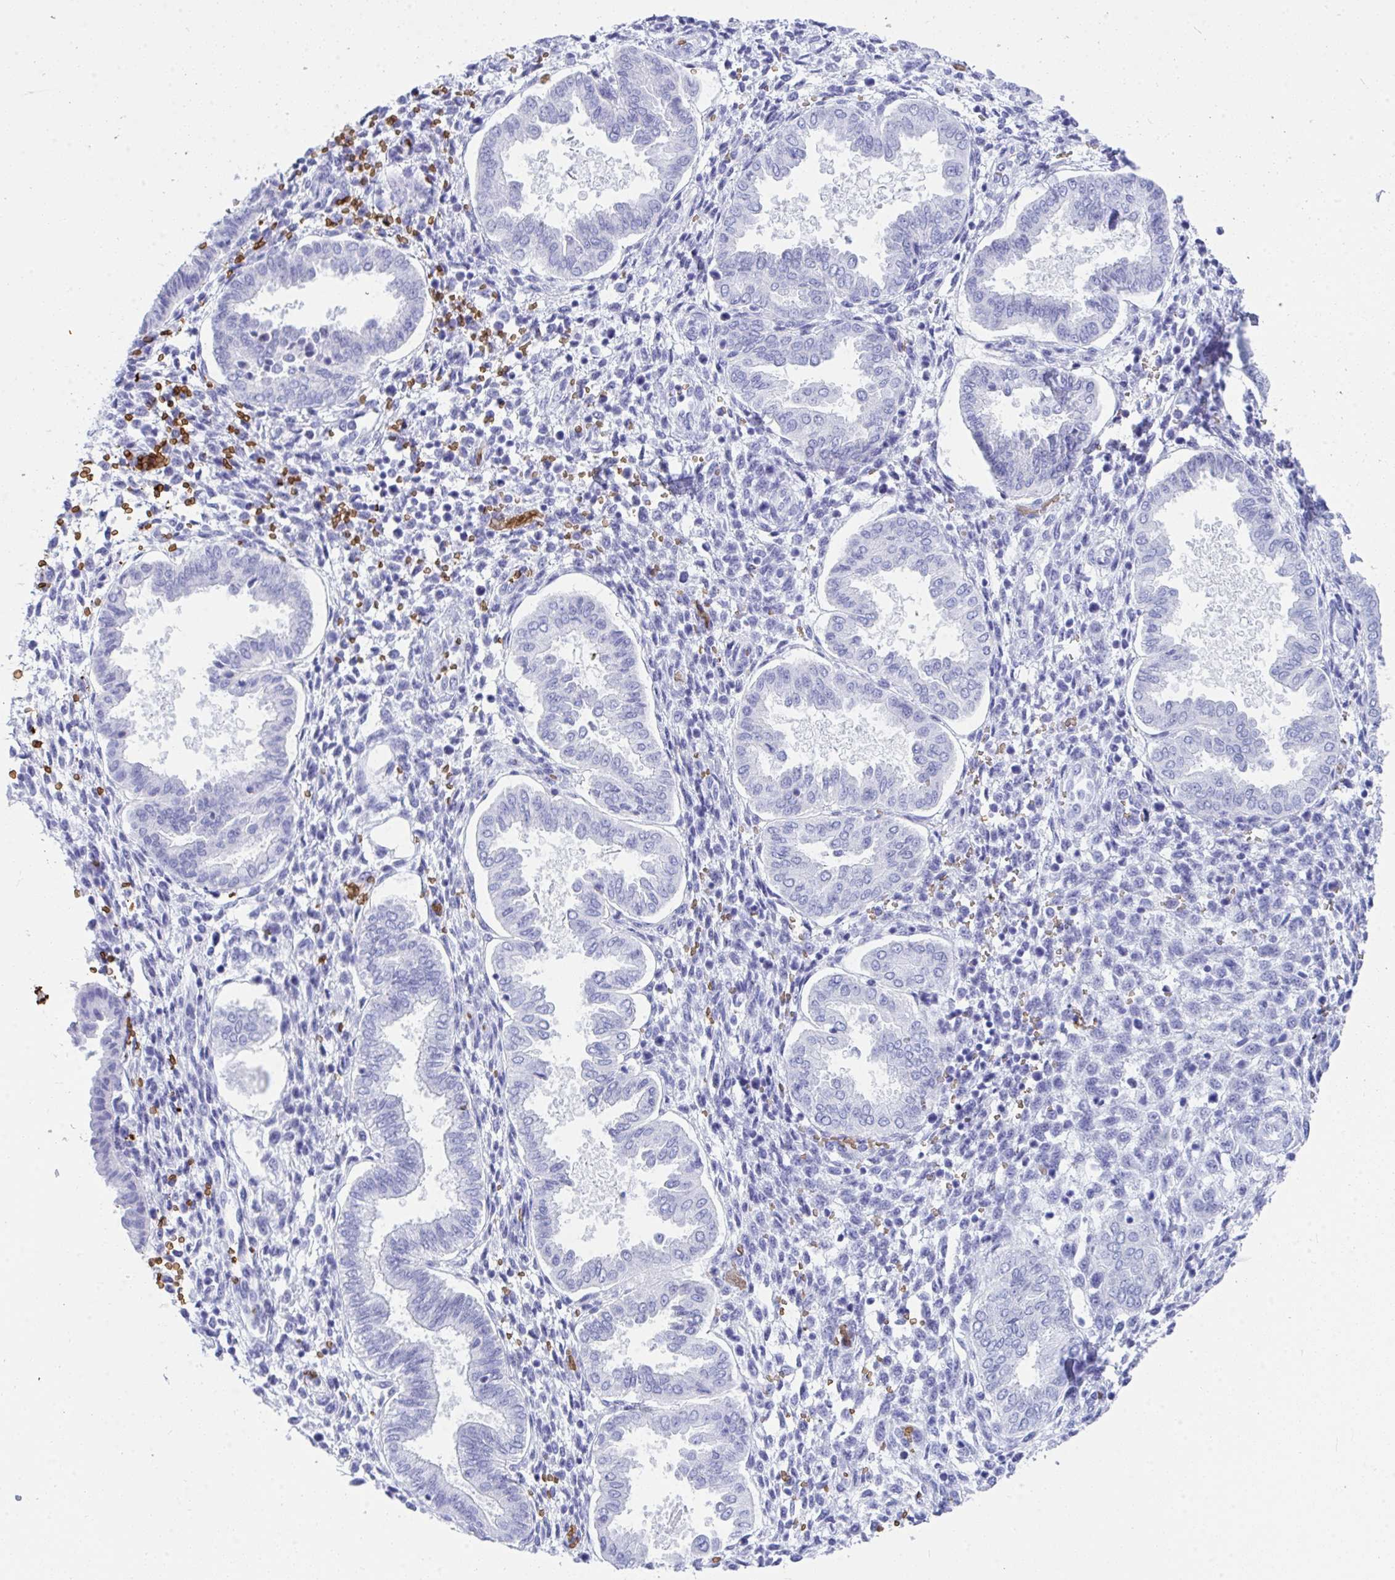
{"staining": {"intensity": "negative", "quantity": "none", "location": "none"}, "tissue": "endometrium", "cell_type": "Cells in endometrial stroma", "image_type": "normal", "snomed": [{"axis": "morphology", "description": "Normal tissue, NOS"}, {"axis": "topography", "description": "Endometrium"}], "caption": "A high-resolution image shows IHC staining of benign endometrium, which demonstrates no significant positivity in cells in endometrial stroma. (Stains: DAB IHC with hematoxylin counter stain, Microscopy: brightfield microscopy at high magnification).", "gene": "ANK1", "patient": {"sex": "female", "age": 24}}